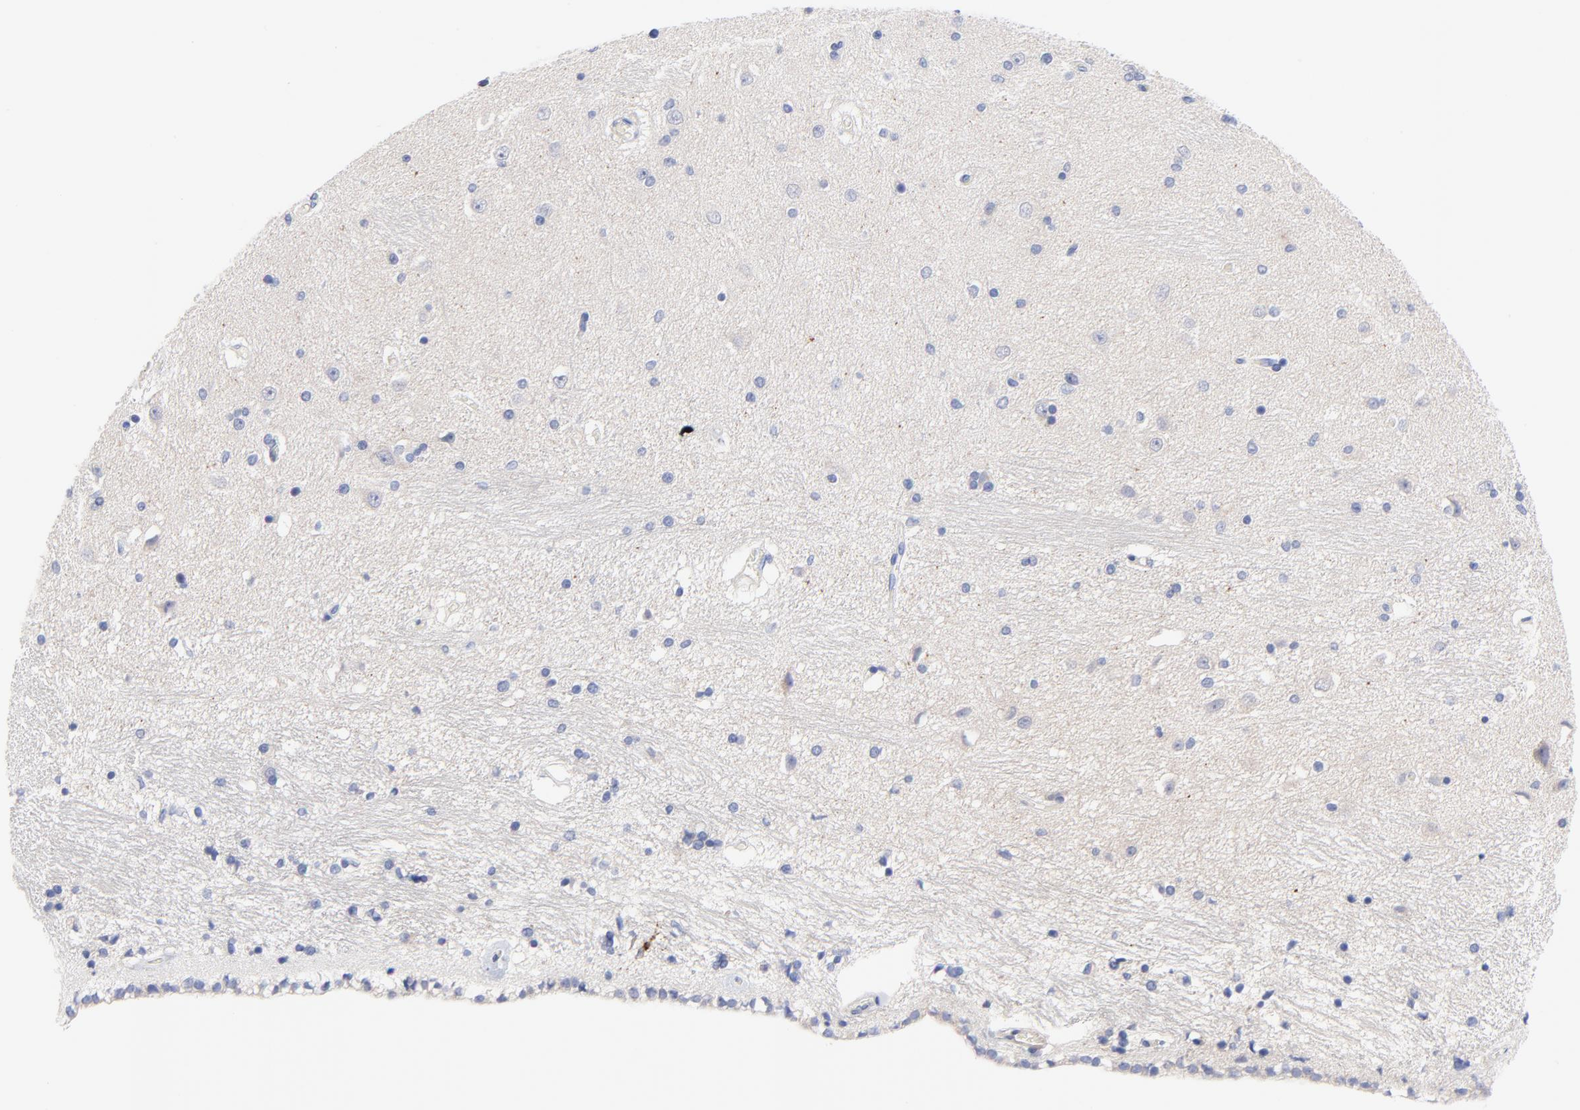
{"staining": {"intensity": "negative", "quantity": "none", "location": "none"}, "tissue": "hippocampus", "cell_type": "Glial cells", "image_type": "normal", "snomed": [{"axis": "morphology", "description": "Normal tissue, NOS"}, {"axis": "topography", "description": "Hippocampus"}], "caption": "High power microscopy image of an IHC micrograph of normal hippocampus, revealing no significant staining in glial cells. Nuclei are stained in blue.", "gene": "FBXO10", "patient": {"sex": "female", "age": 54}}